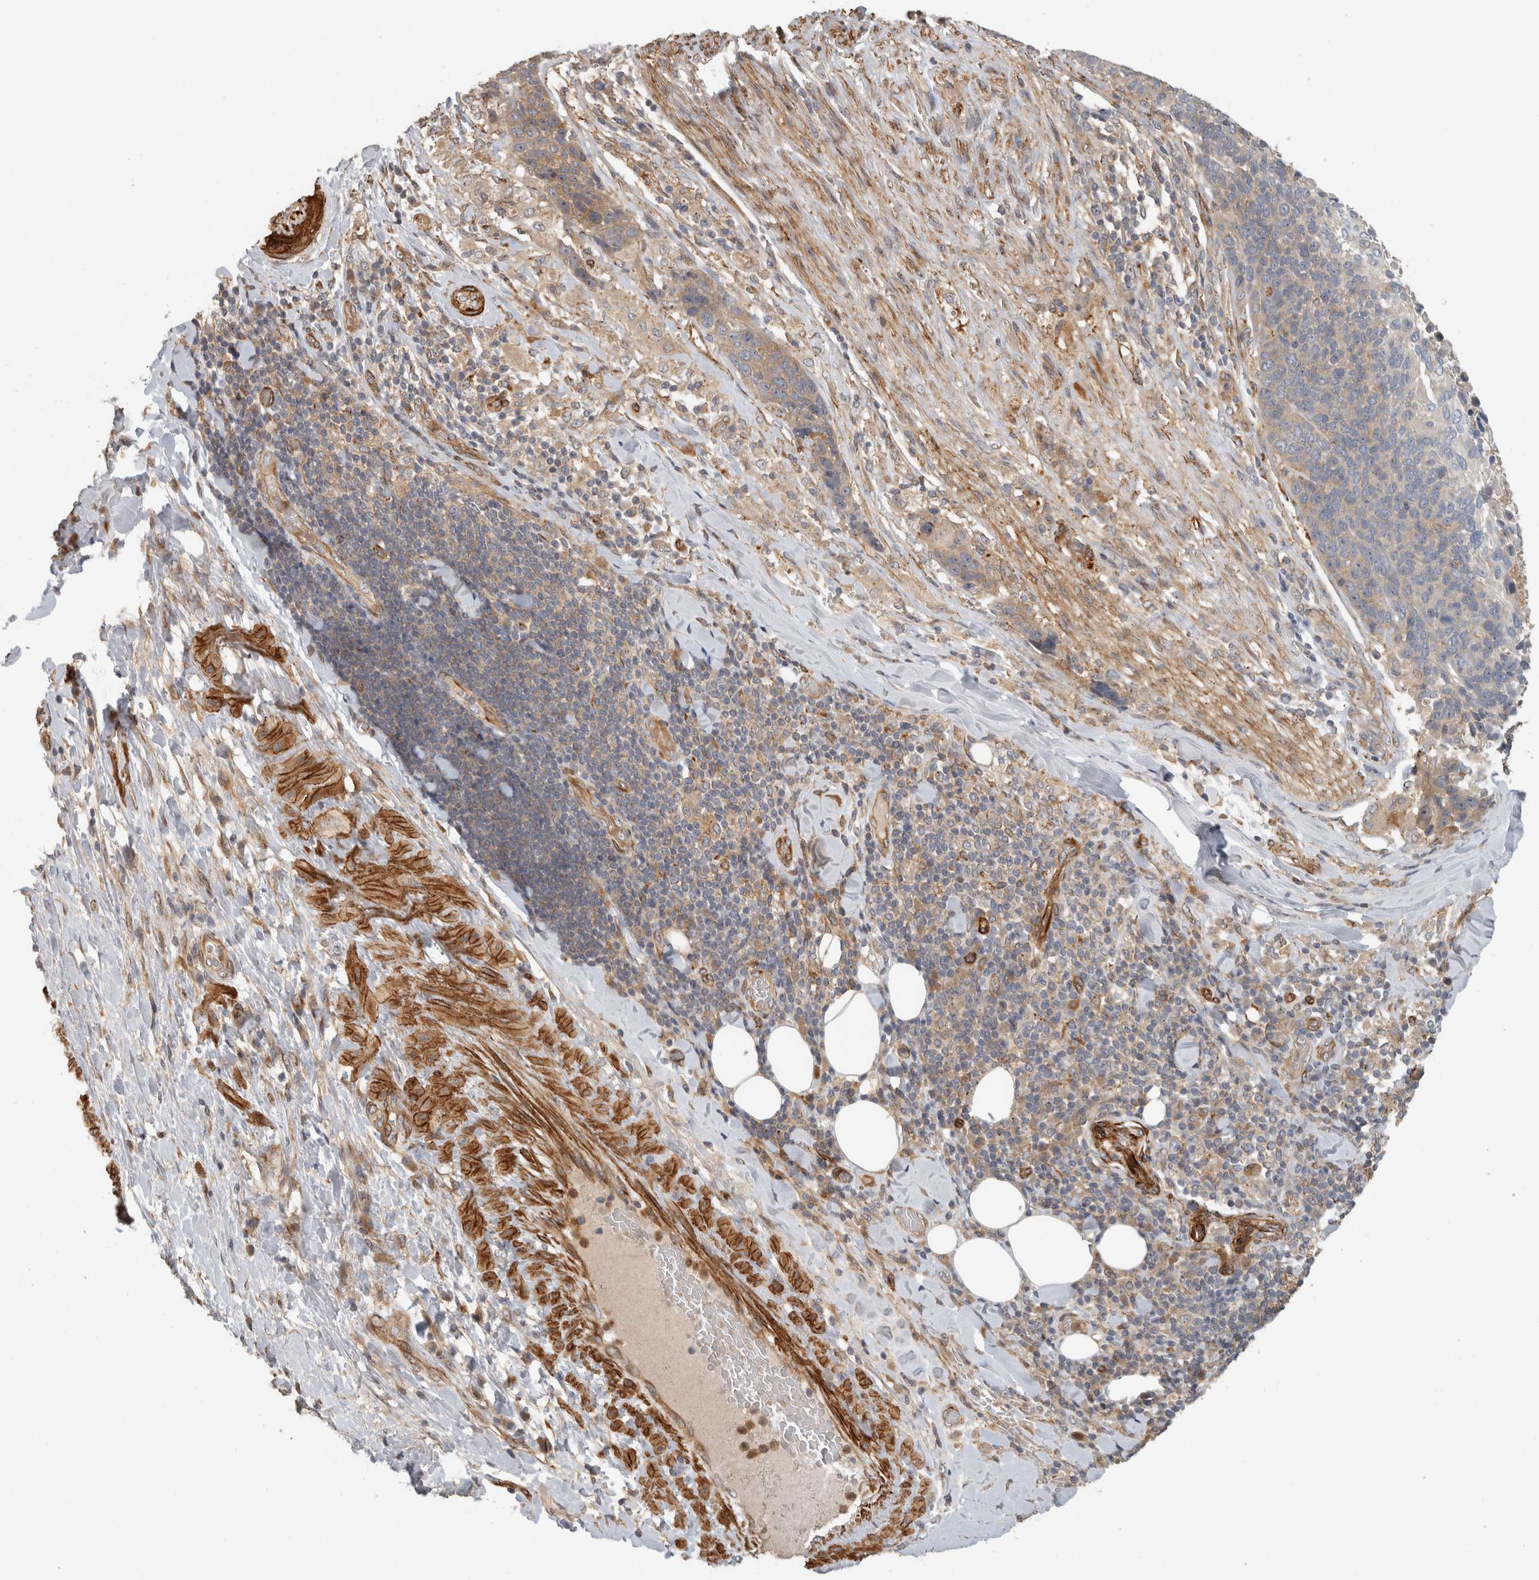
{"staining": {"intensity": "weak", "quantity": "<25%", "location": "cytoplasmic/membranous"}, "tissue": "lung cancer", "cell_type": "Tumor cells", "image_type": "cancer", "snomed": [{"axis": "morphology", "description": "Squamous cell carcinoma, NOS"}, {"axis": "topography", "description": "Lung"}], "caption": "Tumor cells show no significant protein positivity in lung cancer.", "gene": "SIPA1L2", "patient": {"sex": "male", "age": 66}}